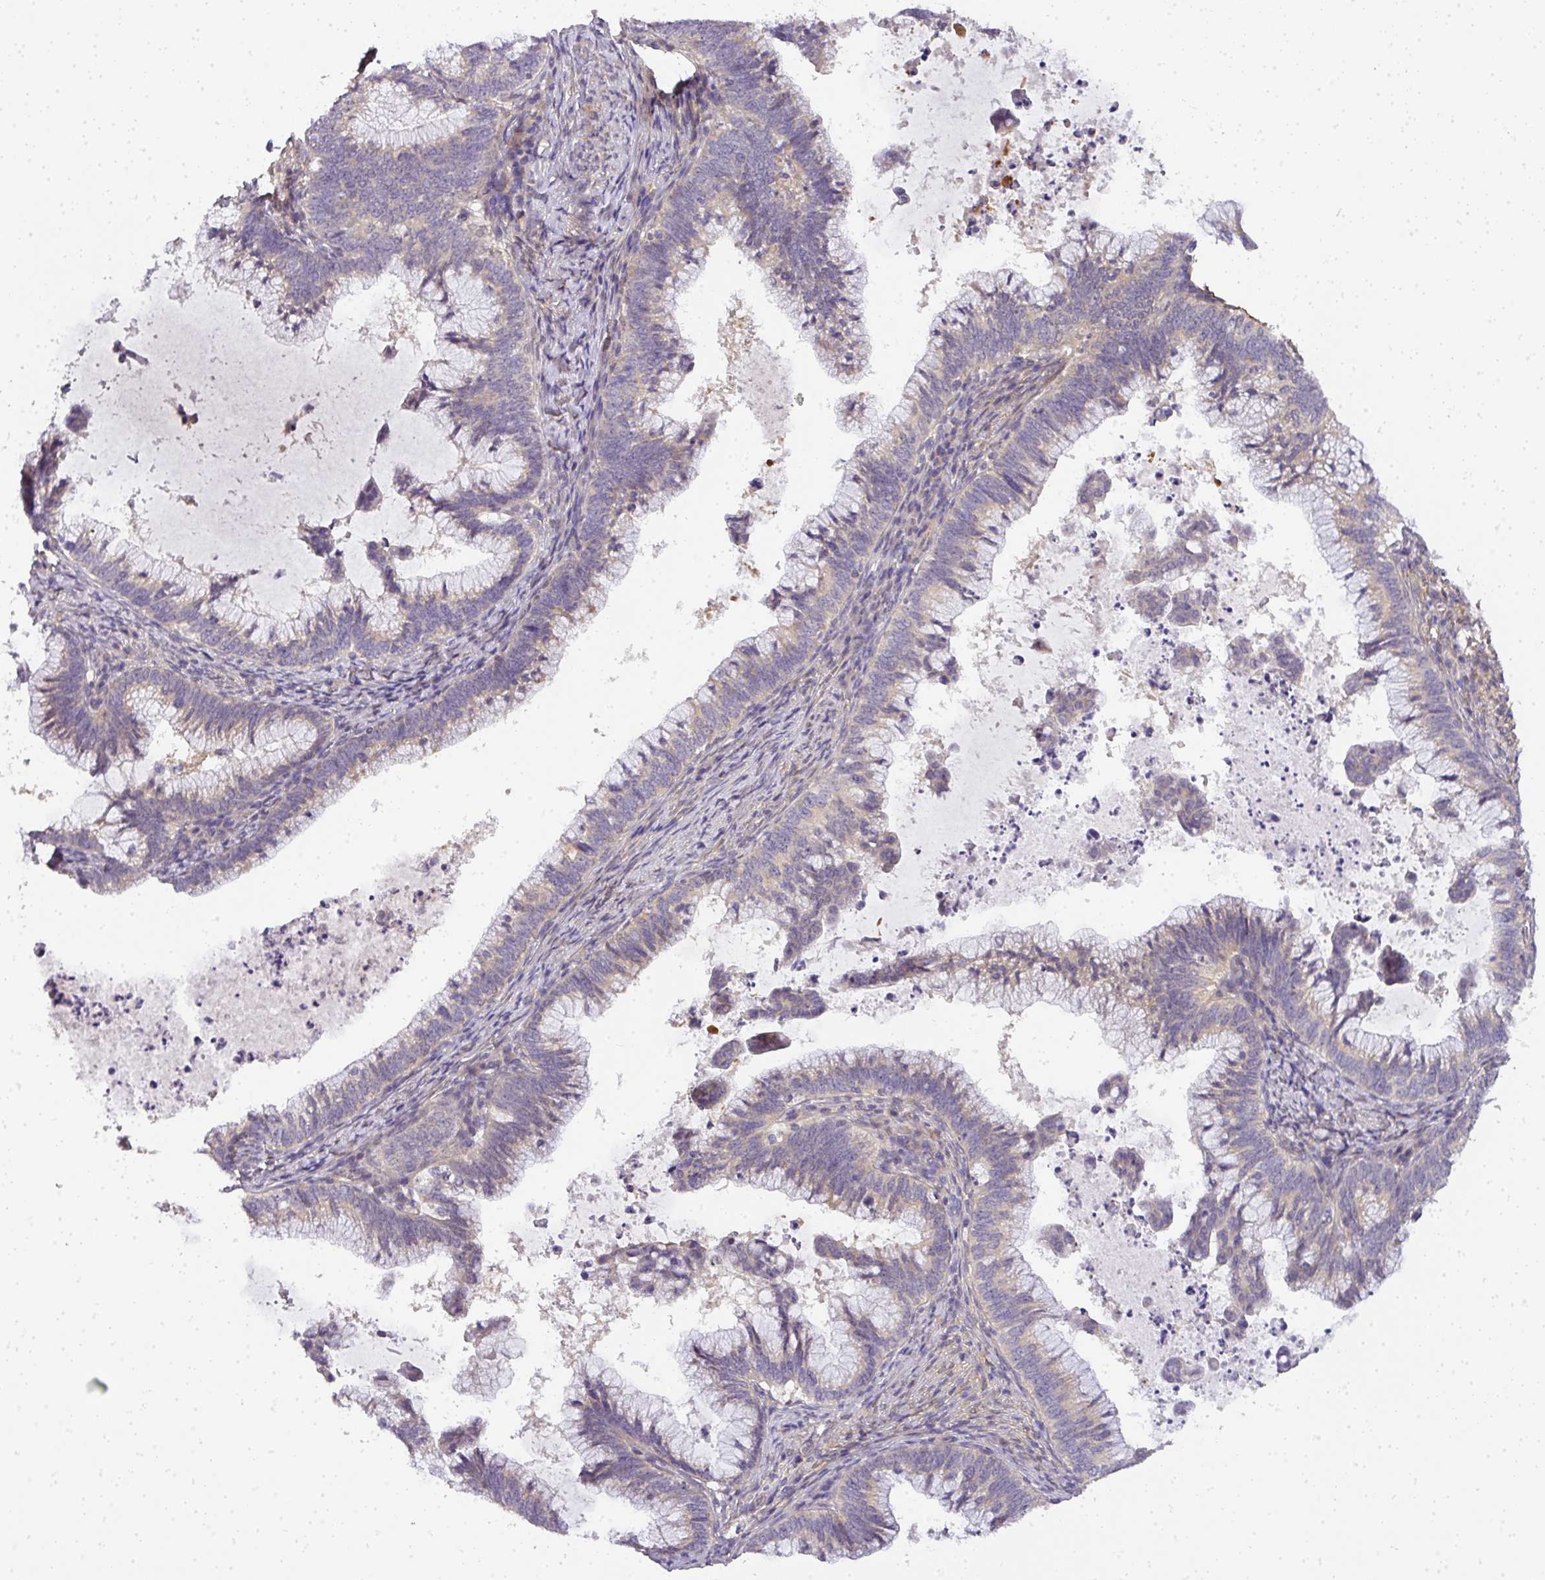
{"staining": {"intensity": "negative", "quantity": "none", "location": "none"}, "tissue": "cervical cancer", "cell_type": "Tumor cells", "image_type": "cancer", "snomed": [{"axis": "morphology", "description": "Adenocarcinoma, NOS"}, {"axis": "topography", "description": "Cervix"}], "caption": "There is no significant positivity in tumor cells of adenocarcinoma (cervical).", "gene": "ADH5", "patient": {"sex": "female", "age": 36}}